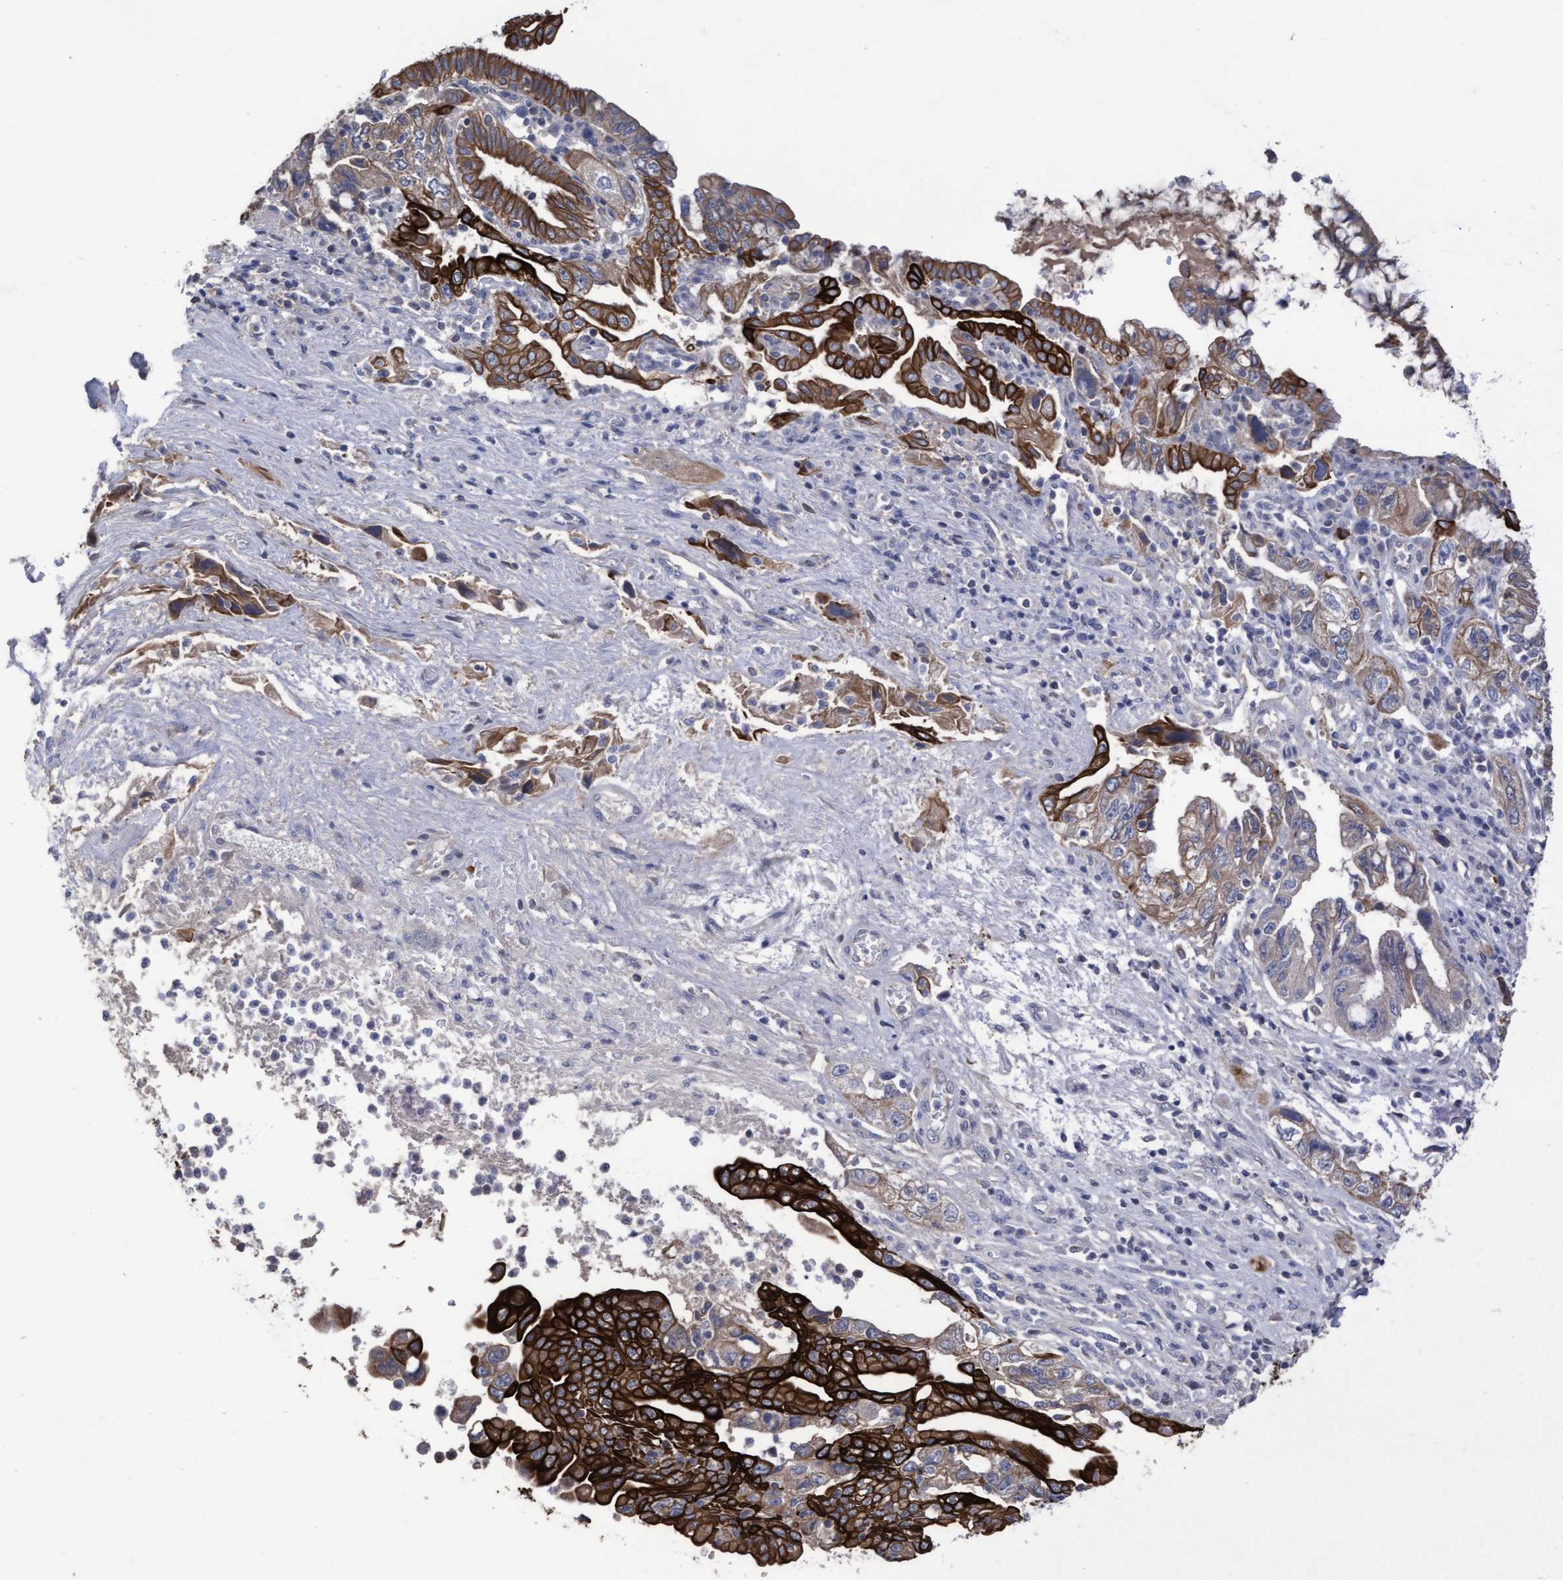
{"staining": {"intensity": "strong", "quantity": "25%-75%", "location": "cytoplasmic/membranous"}, "tissue": "pancreatic cancer", "cell_type": "Tumor cells", "image_type": "cancer", "snomed": [{"axis": "morphology", "description": "Adenocarcinoma, NOS"}, {"axis": "topography", "description": "Pancreas"}], "caption": "A high-resolution micrograph shows IHC staining of pancreatic adenocarcinoma, which demonstrates strong cytoplasmic/membranous expression in approximately 25%-75% of tumor cells.", "gene": "KRT24", "patient": {"sex": "female", "age": 73}}